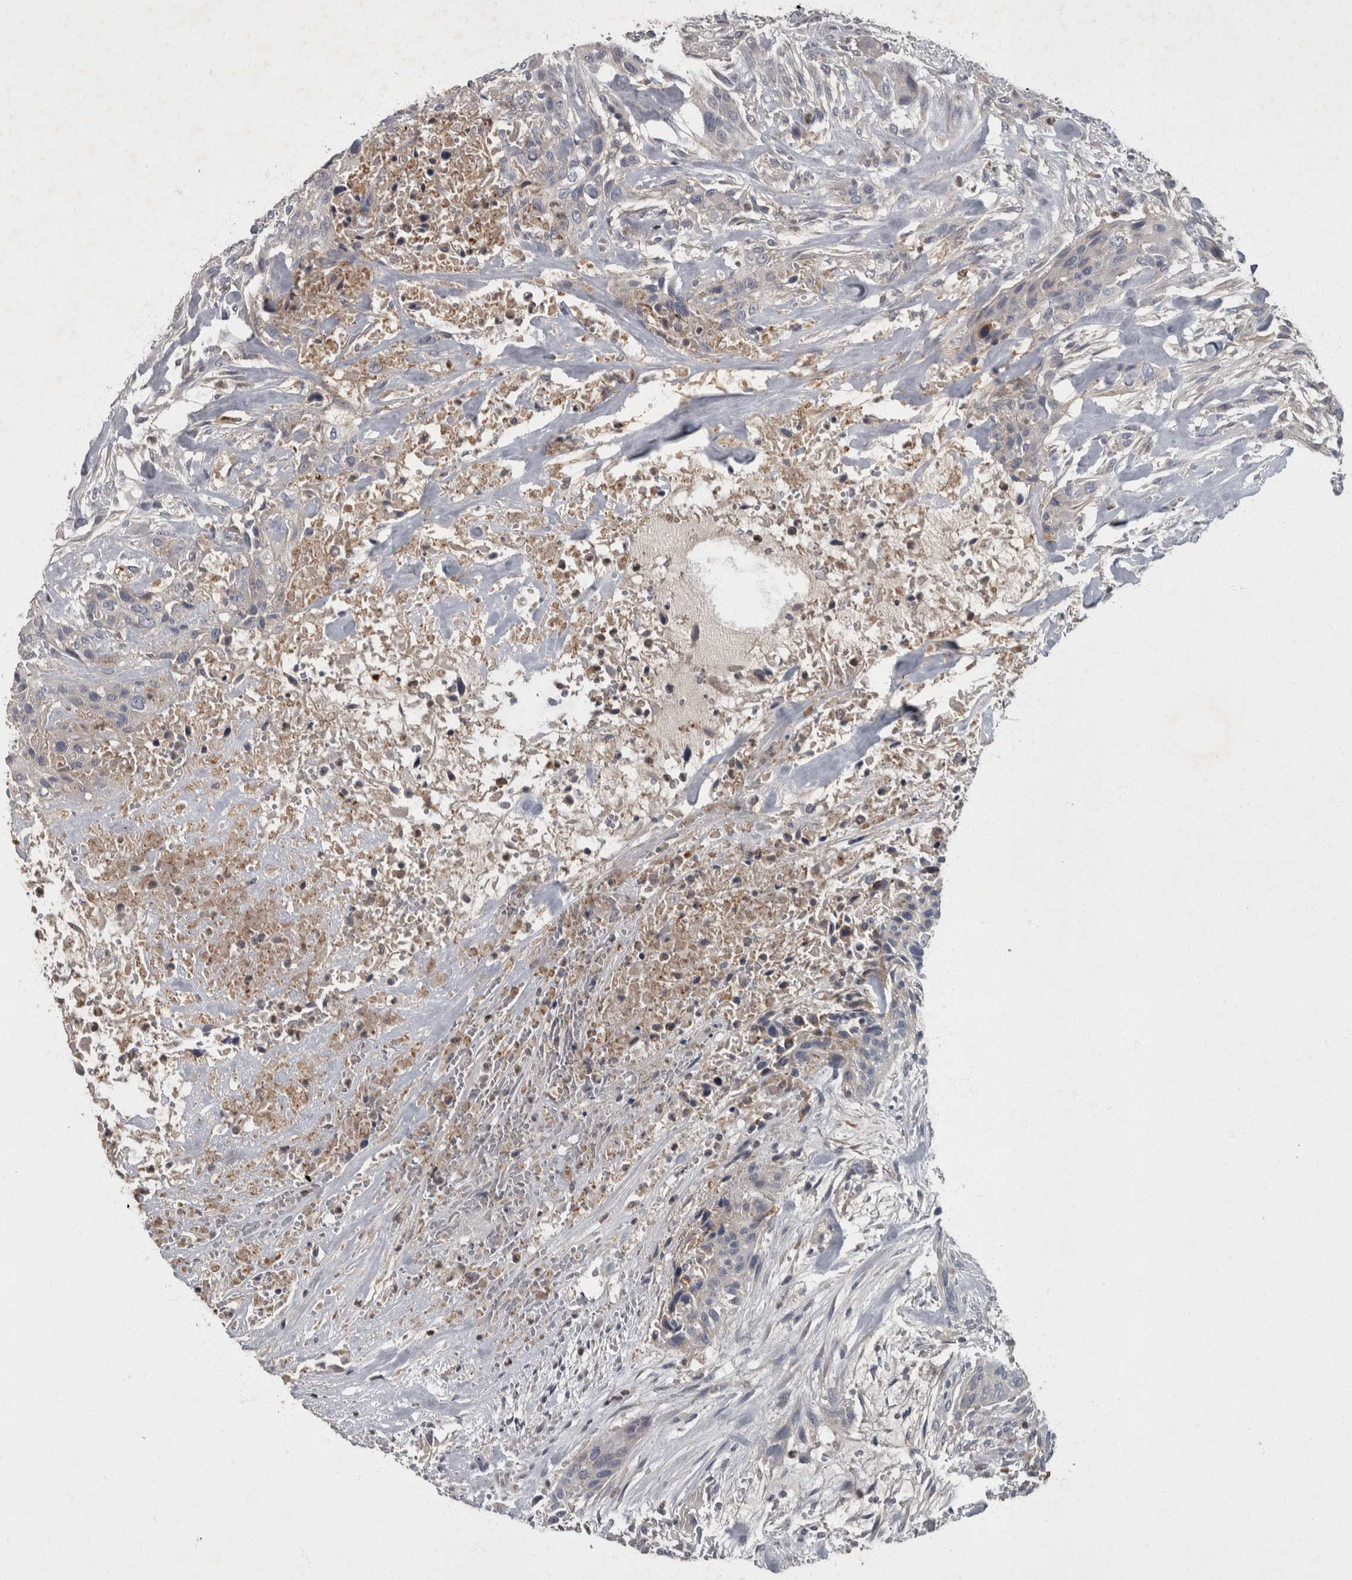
{"staining": {"intensity": "negative", "quantity": "none", "location": "none"}, "tissue": "urothelial cancer", "cell_type": "Tumor cells", "image_type": "cancer", "snomed": [{"axis": "morphology", "description": "Urothelial carcinoma, High grade"}, {"axis": "topography", "description": "Urinary bladder"}], "caption": "This is an immunohistochemistry micrograph of human urothelial cancer. There is no positivity in tumor cells.", "gene": "PPP1R3C", "patient": {"sex": "male", "age": 35}}